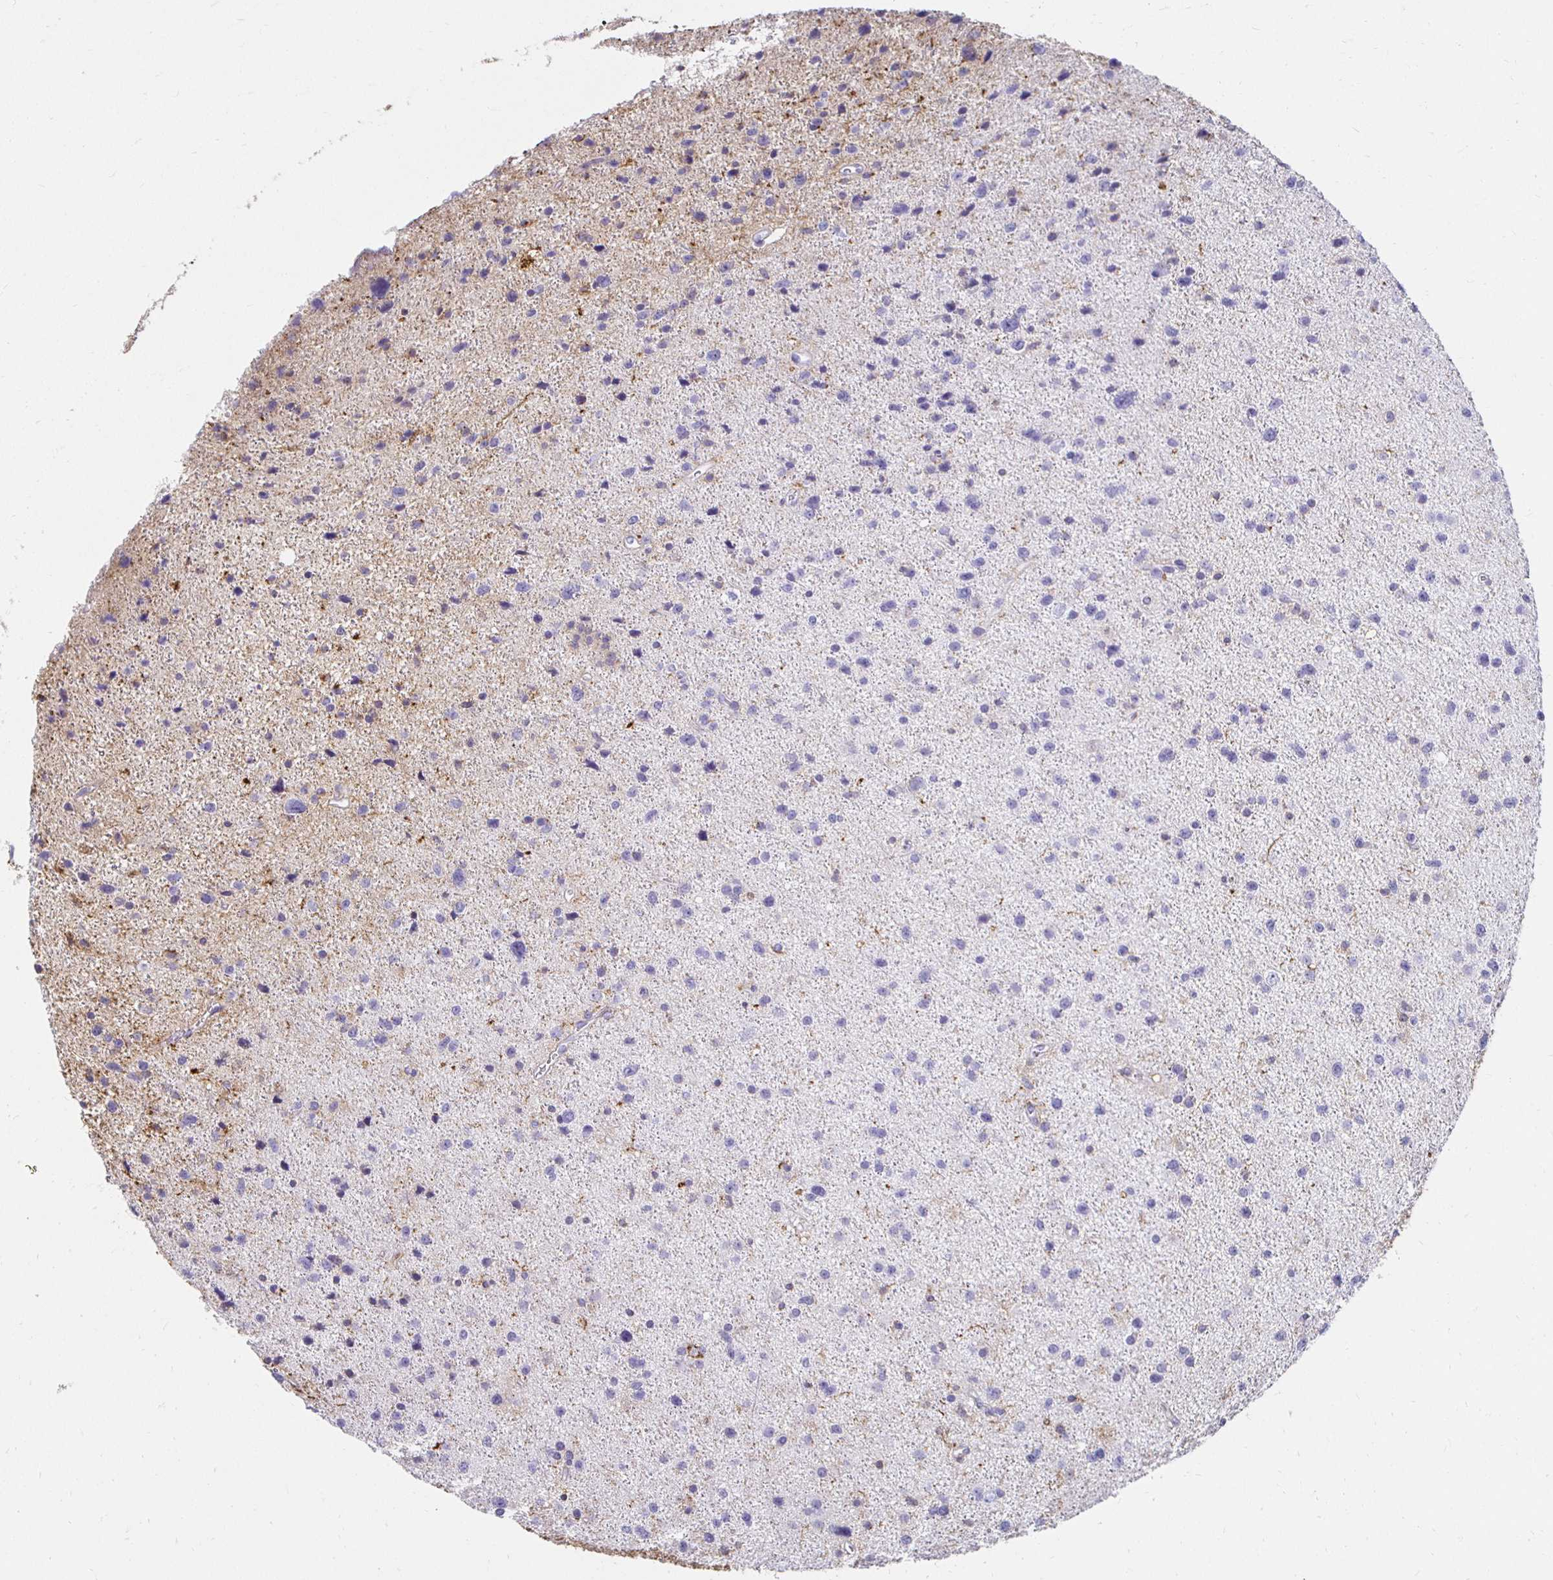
{"staining": {"intensity": "negative", "quantity": "none", "location": "none"}, "tissue": "glioma", "cell_type": "Tumor cells", "image_type": "cancer", "snomed": [{"axis": "morphology", "description": "Glioma, malignant, Low grade"}, {"axis": "topography", "description": "Brain"}], "caption": "Human glioma stained for a protein using immunohistochemistry reveals no positivity in tumor cells.", "gene": "TAS1R3", "patient": {"sex": "female", "age": 55}}